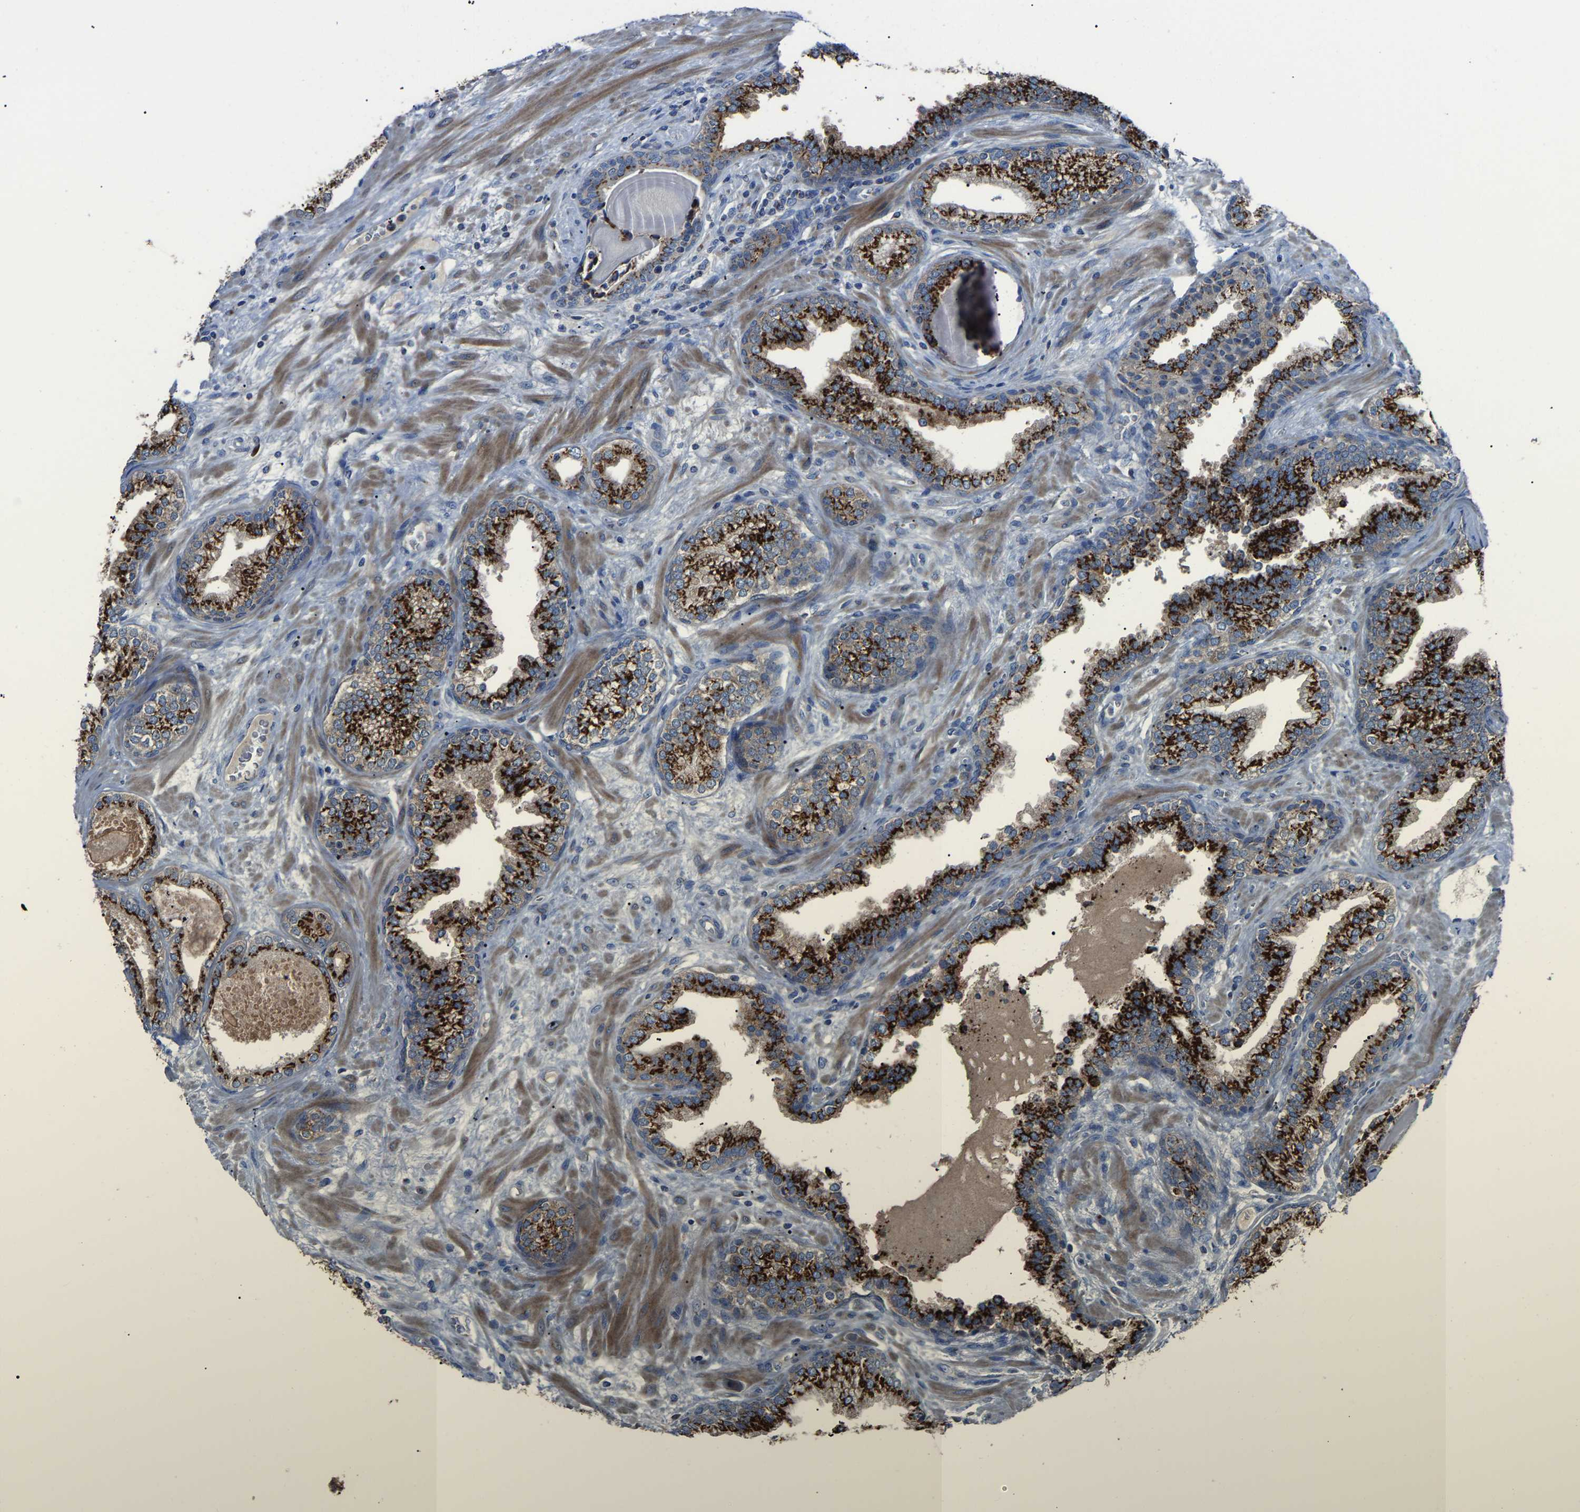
{"staining": {"intensity": "strong", "quantity": ">75%", "location": "cytoplasmic/membranous"}, "tissue": "prostate cancer", "cell_type": "Tumor cells", "image_type": "cancer", "snomed": [{"axis": "morphology", "description": "Adenocarcinoma, Low grade"}, {"axis": "topography", "description": "Prostate"}], "caption": "High-power microscopy captured an immunohistochemistry histopathology image of prostate adenocarcinoma (low-grade), revealing strong cytoplasmic/membranous staining in about >75% of tumor cells.", "gene": "CANT1", "patient": {"sex": "male", "age": 65}}